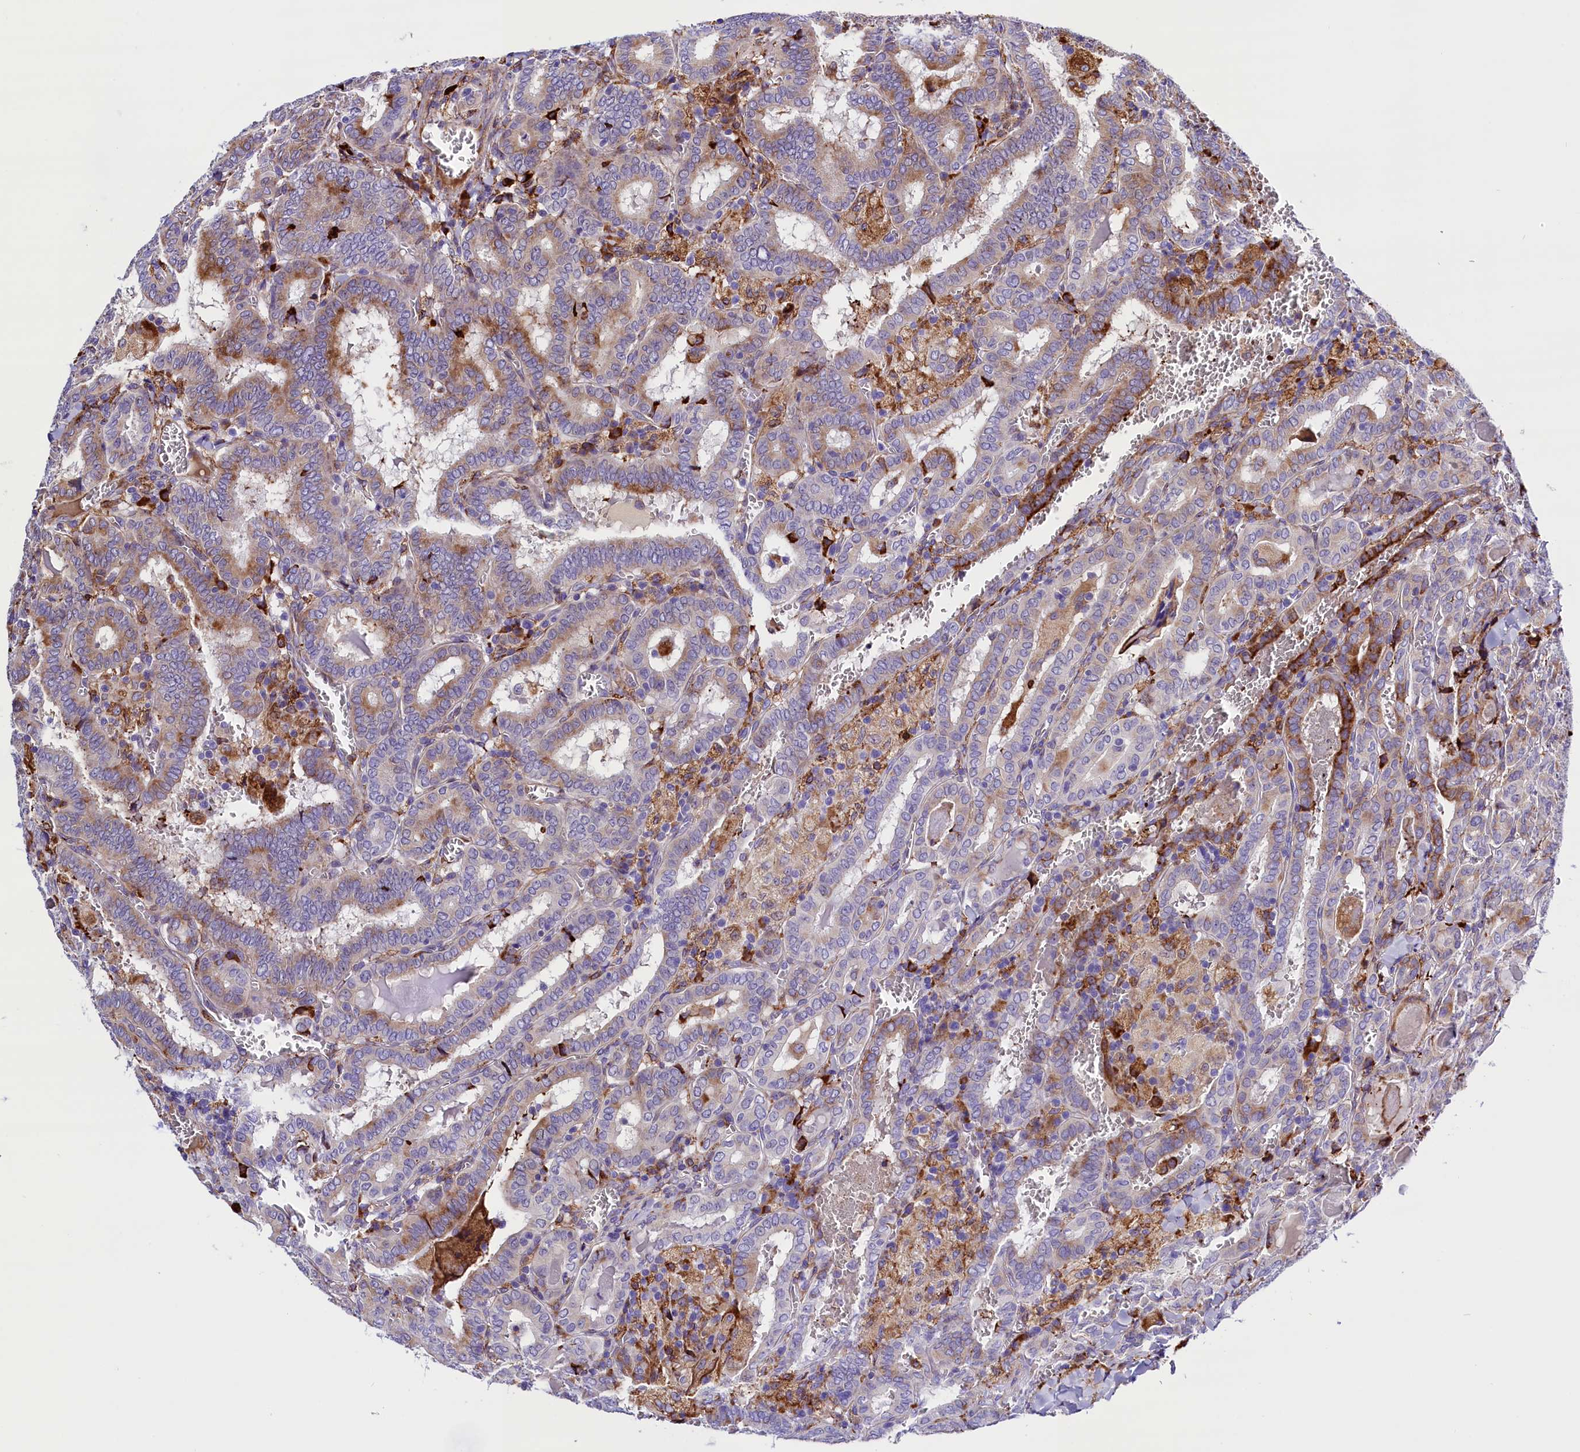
{"staining": {"intensity": "strong", "quantity": "25%-75%", "location": "cytoplasmic/membranous"}, "tissue": "thyroid cancer", "cell_type": "Tumor cells", "image_type": "cancer", "snomed": [{"axis": "morphology", "description": "Papillary adenocarcinoma, NOS"}, {"axis": "topography", "description": "Thyroid gland"}], "caption": "High-magnification brightfield microscopy of thyroid cancer stained with DAB (3,3'-diaminobenzidine) (brown) and counterstained with hematoxylin (blue). tumor cells exhibit strong cytoplasmic/membranous expression is seen in about25%-75% of cells. (Brightfield microscopy of DAB IHC at high magnification).", "gene": "CMTR2", "patient": {"sex": "female", "age": 72}}